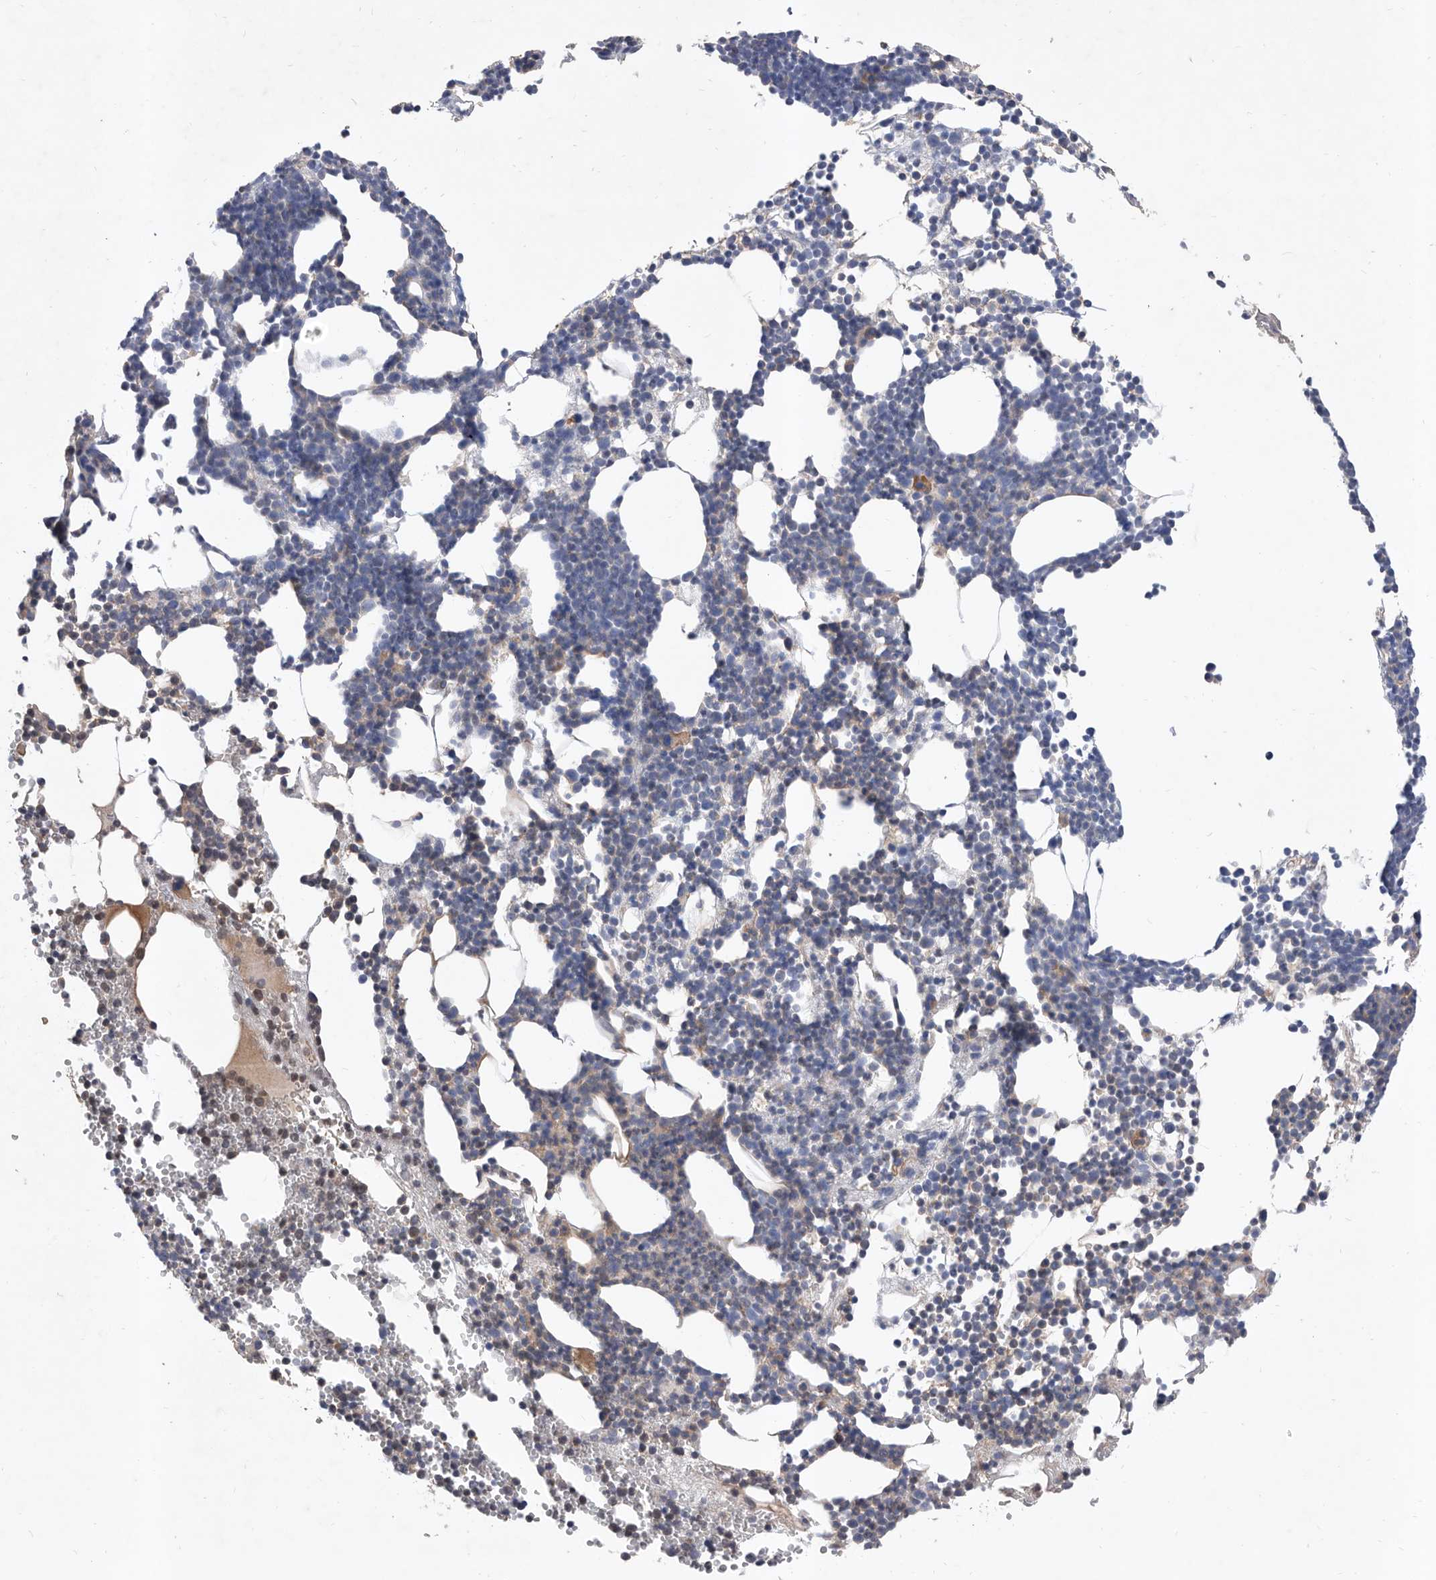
{"staining": {"intensity": "negative", "quantity": "none", "location": "none"}, "tissue": "bone marrow", "cell_type": "Hematopoietic cells", "image_type": "normal", "snomed": [{"axis": "morphology", "description": "Normal tissue, NOS"}, {"axis": "topography", "description": "Bone marrow"}], "caption": "IHC photomicrograph of normal human bone marrow stained for a protein (brown), which reveals no positivity in hematopoietic cells. (DAB immunohistochemistry (IHC) with hematoxylin counter stain).", "gene": "ATP13A3", "patient": {"sex": "female", "age": 67}}